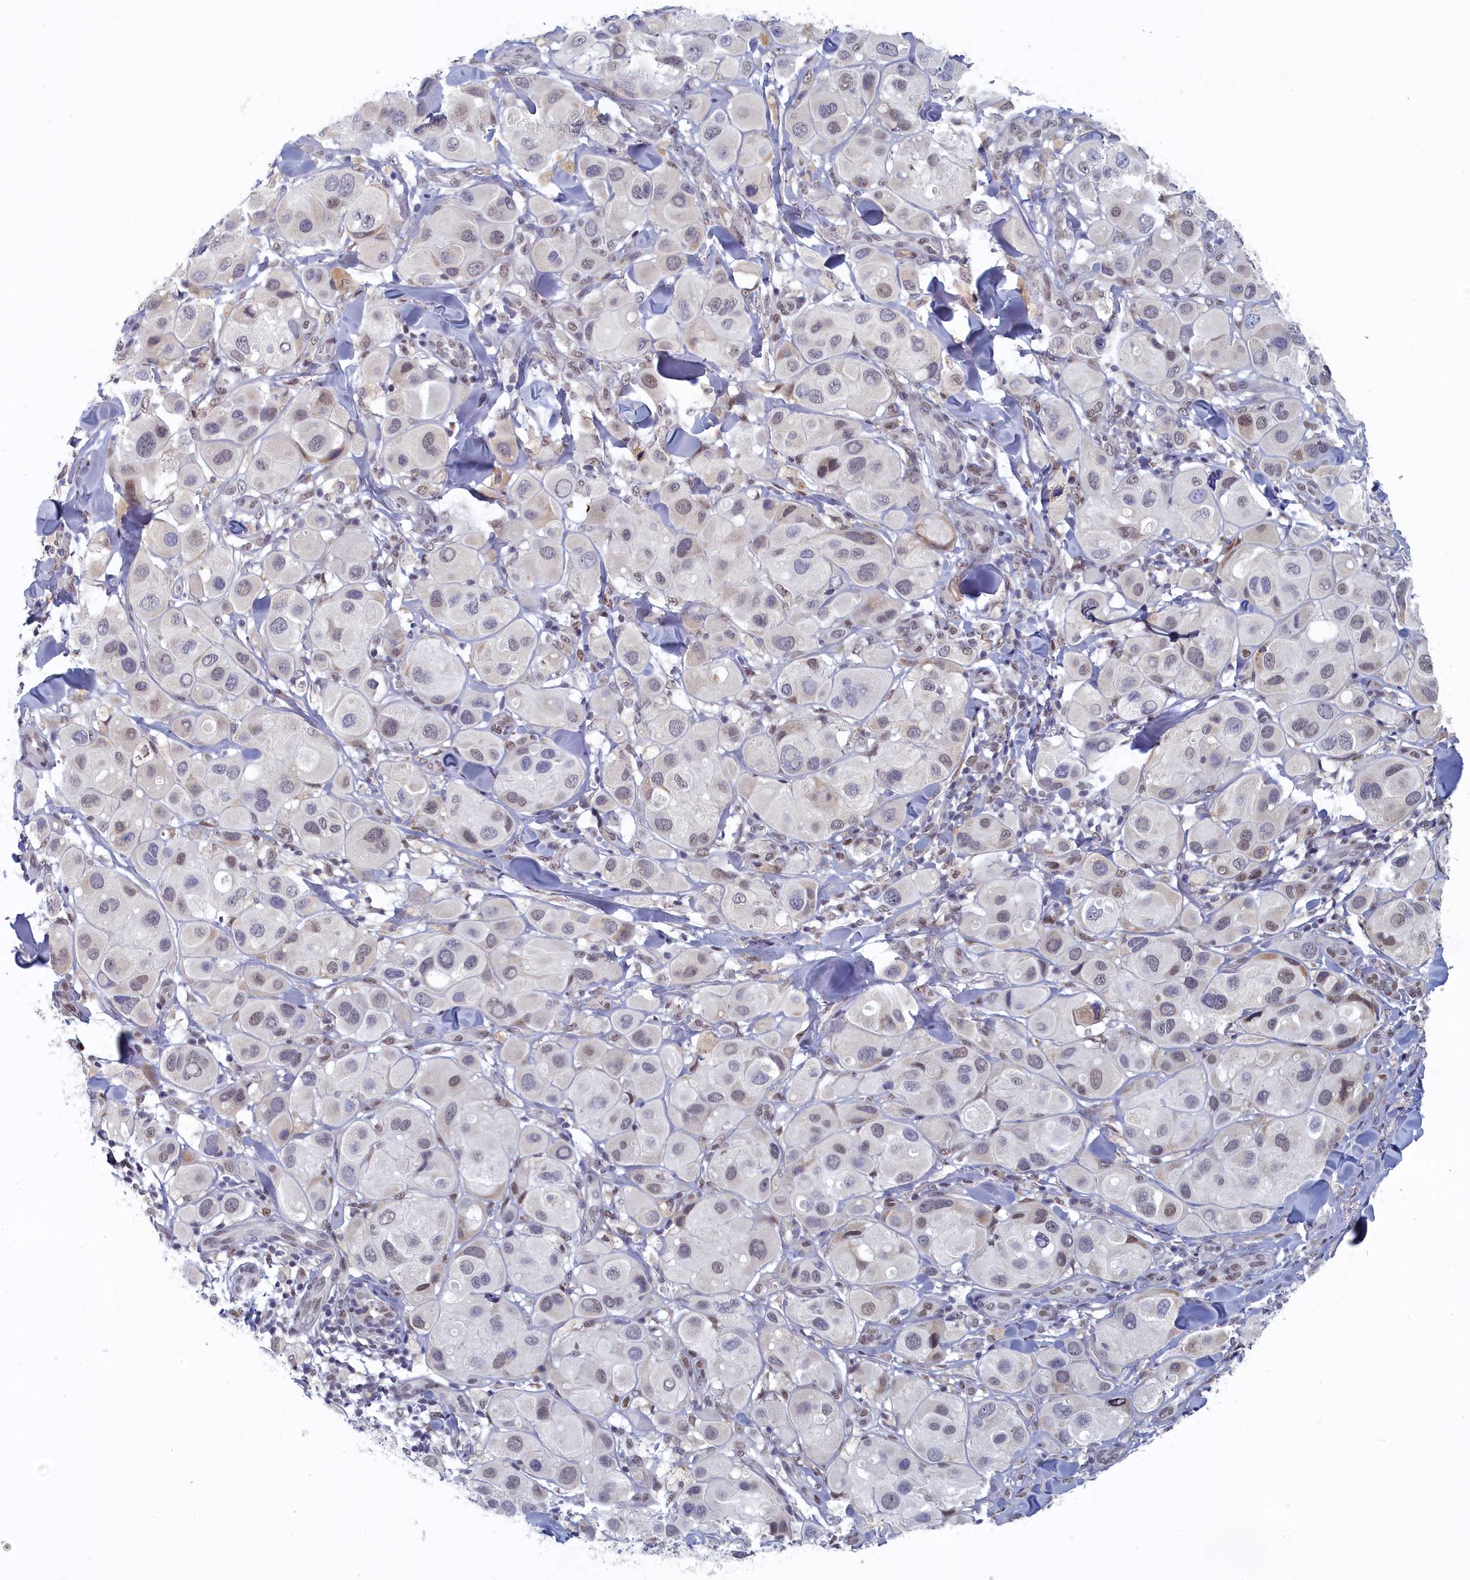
{"staining": {"intensity": "negative", "quantity": "none", "location": "none"}, "tissue": "melanoma", "cell_type": "Tumor cells", "image_type": "cancer", "snomed": [{"axis": "morphology", "description": "Malignant melanoma, Metastatic site"}, {"axis": "topography", "description": "Skin"}], "caption": "DAB (3,3'-diaminobenzidine) immunohistochemical staining of melanoma shows no significant staining in tumor cells.", "gene": "DNAJC17", "patient": {"sex": "male", "age": 41}}